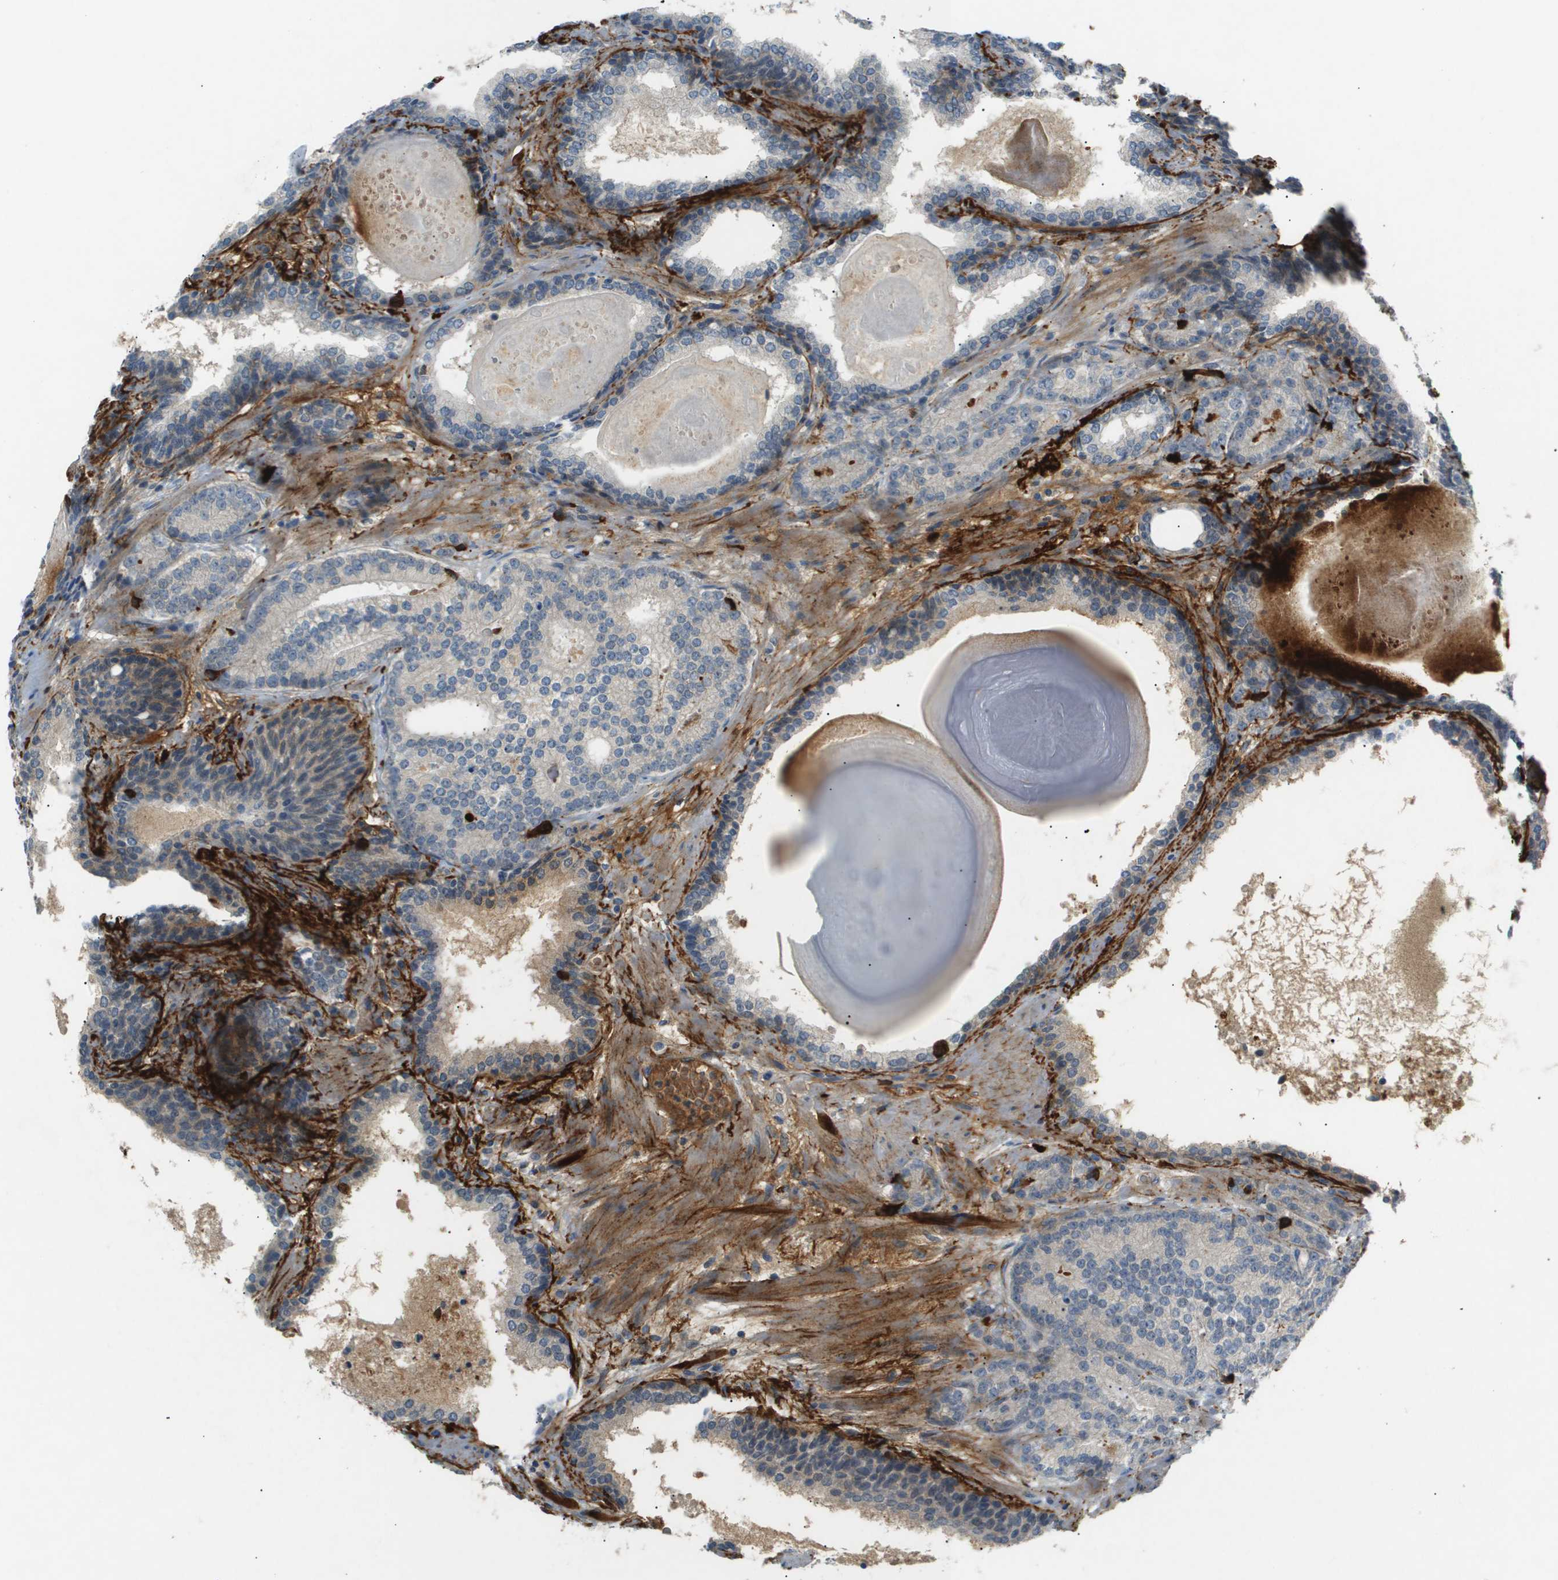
{"staining": {"intensity": "negative", "quantity": "none", "location": "none"}, "tissue": "prostate cancer", "cell_type": "Tumor cells", "image_type": "cancer", "snomed": [{"axis": "morphology", "description": "Adenocarcinoma, High grade"}, {"axis": "topography", "description": "Prostate"}], "caption": "Tumor cells show no significant protein staining in prostate cancer (high-grade adenocarcinoma).", "gene": "VTN", "patient": {"sex": "male", "age": 61}}